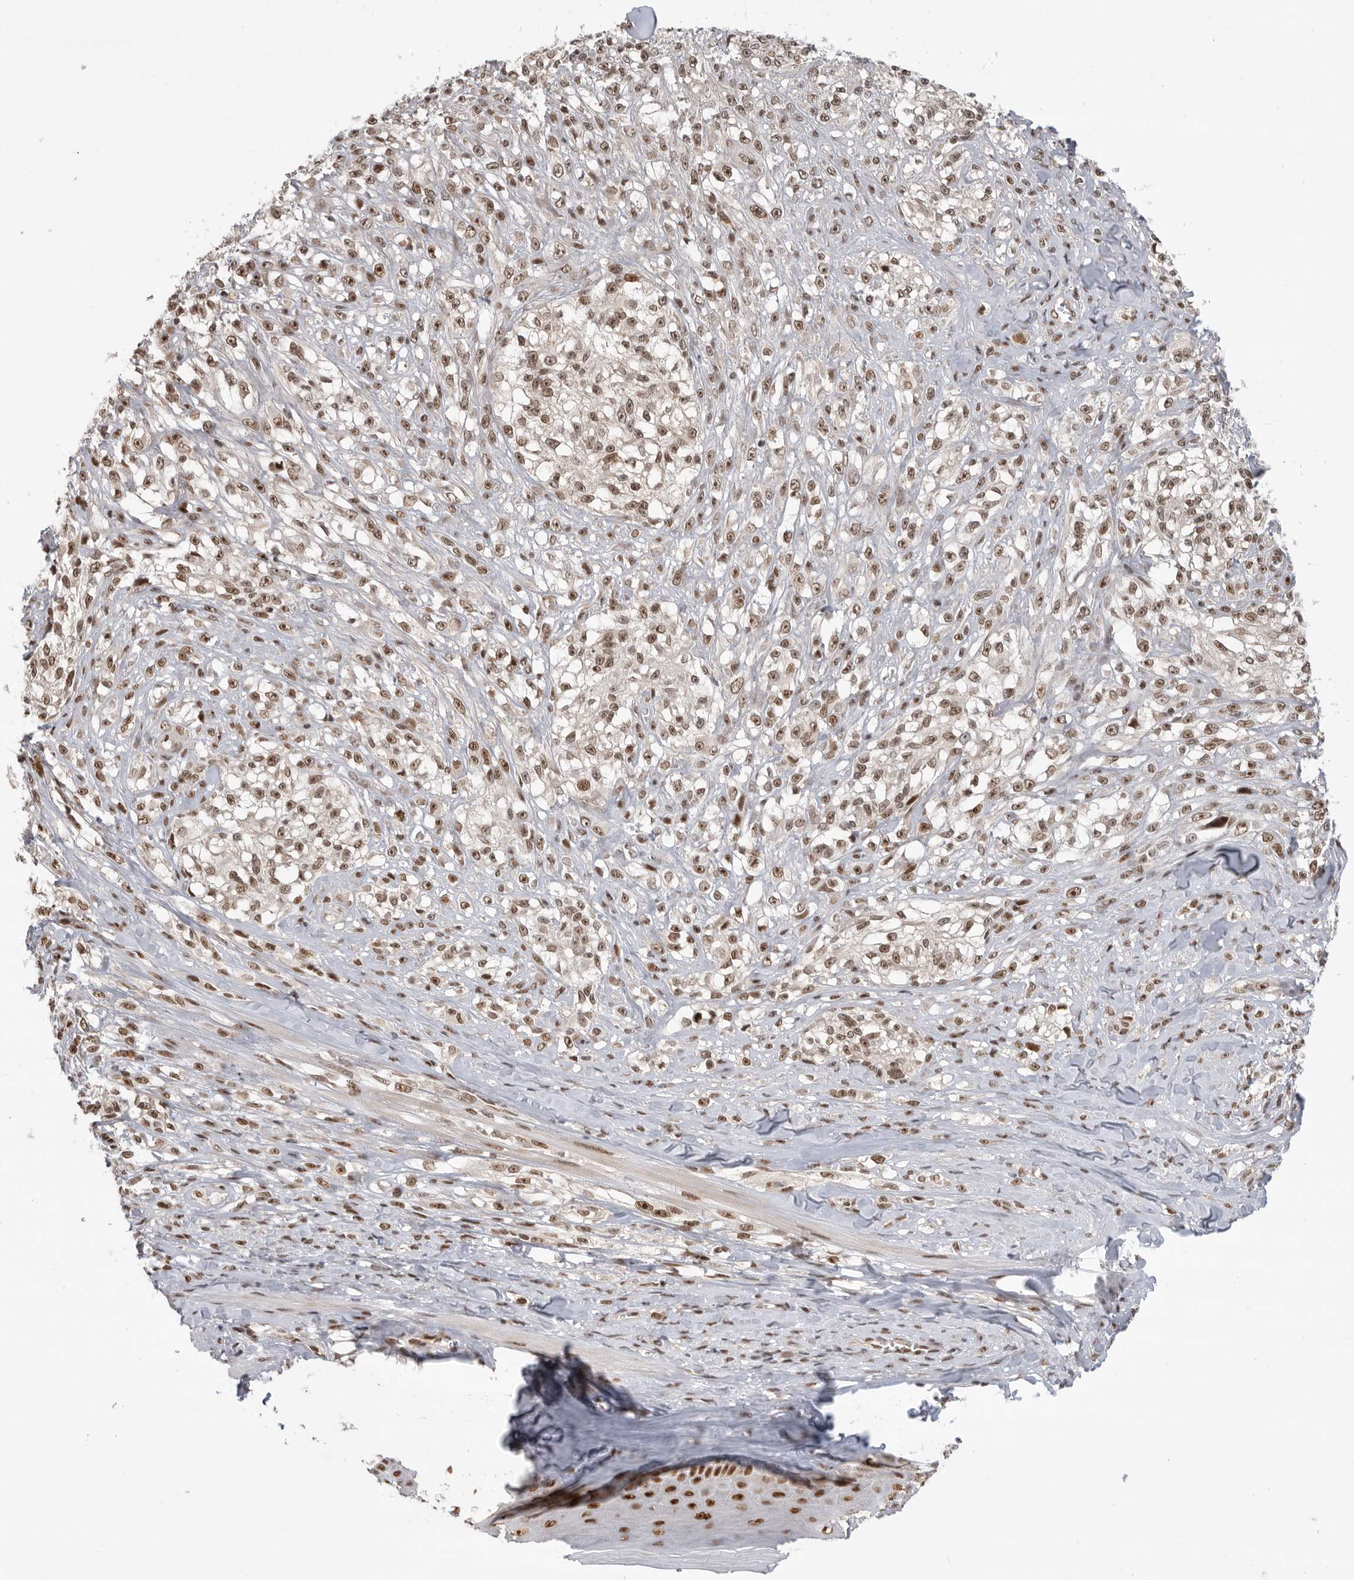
{"staining": {"intensity": "weak", "quantity": ">75%", "location": "nuclear"}, "tissue": "melanoma", "cell_type": "Tumor cells", "image_type": "cancer", "snomed": [{"axis": "morphology", "description": "Malignant melanoma, NOS"}, {"axis": "topography", "description": "Skin of head"}], "caption": "Melanoma stained with immunohistochemistry exhibits weak nuclear staining in approximately >75% of tumor cells. The staining was performed using DAB (3,3'-diaminobenzidine), with brown indicating positive protein expression. Nuclei are stained blue with hematoxylin.", "gene": "ZNF830", "patient": {"sex": "male", "age": 83}}